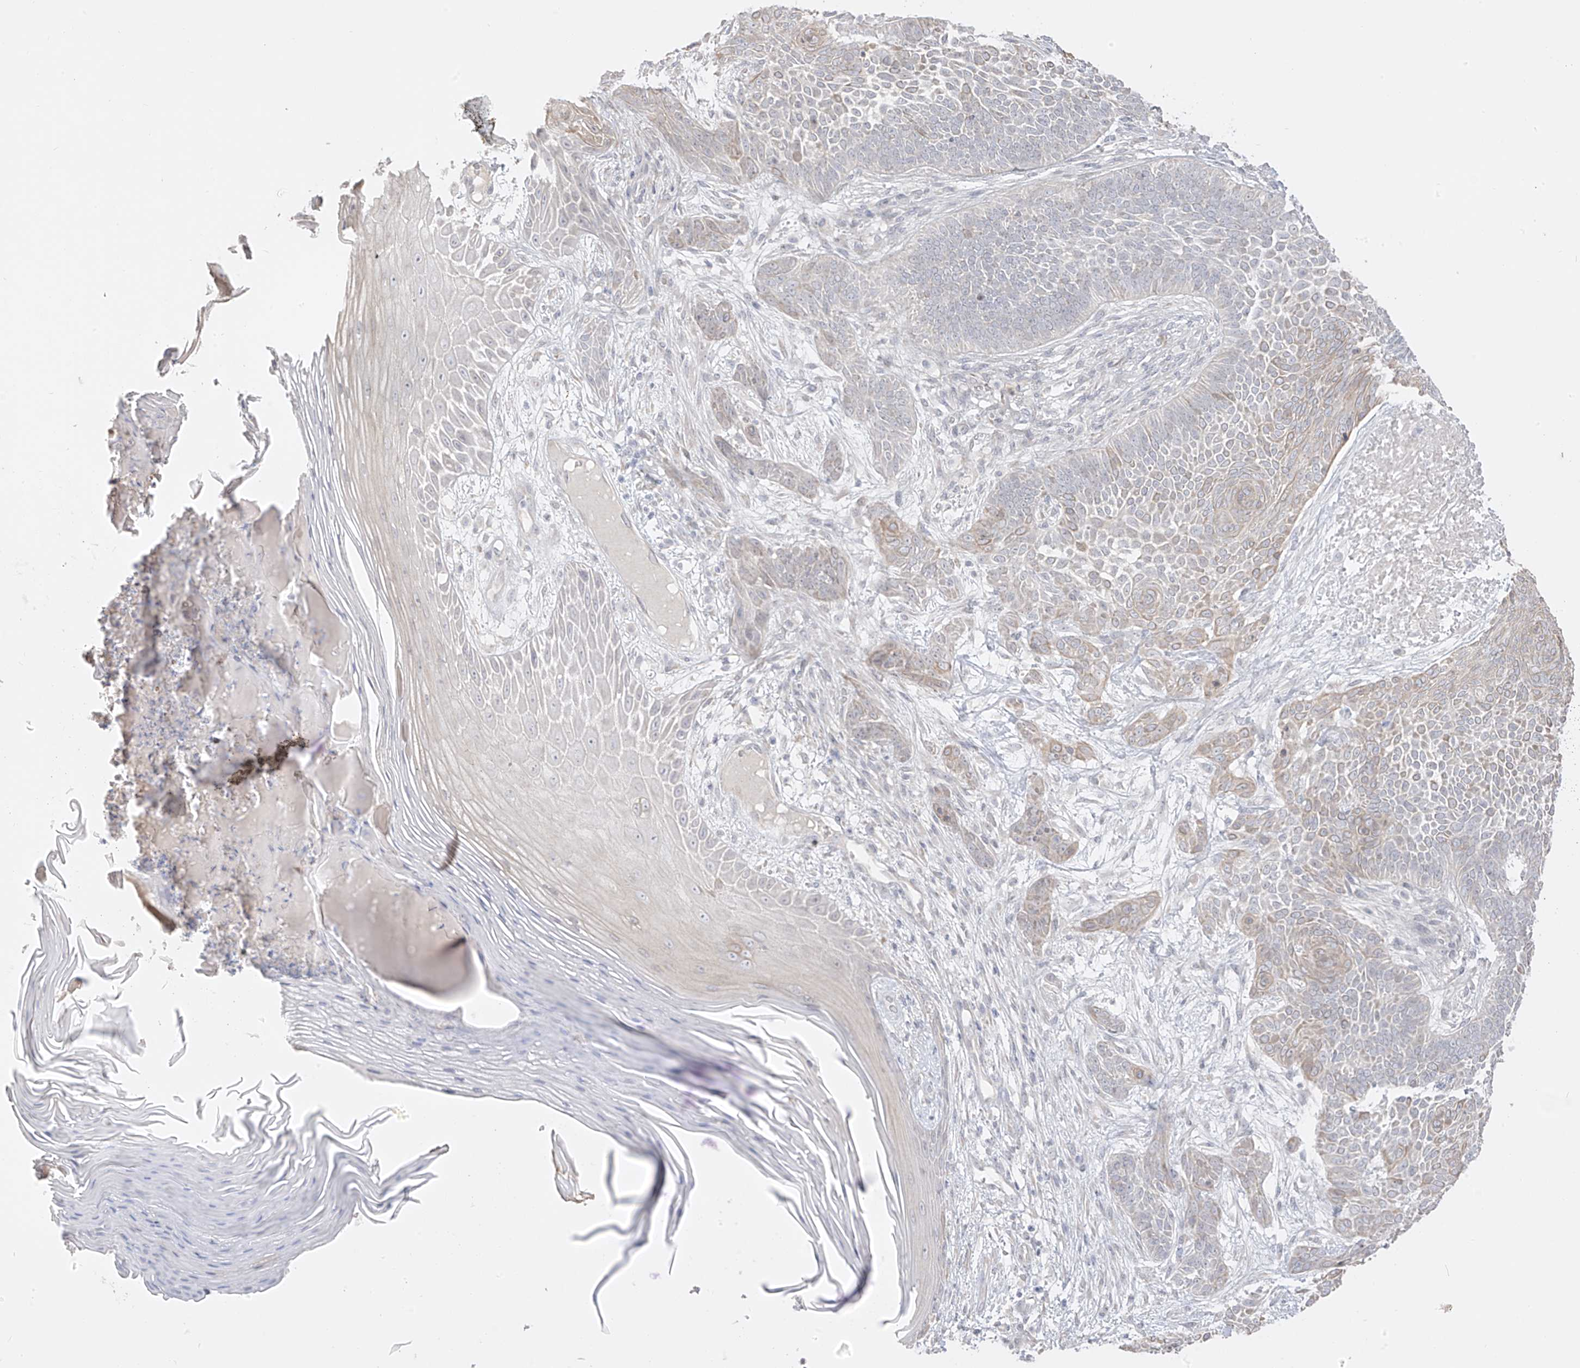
{"staining": {"intensity": "weak", "quantity": "<25%", "location": "cytoplasmic/membranous"}, "tissue": "skin cancer", "cell_type": "Tumor cells", "image_type": "cancer", "snomed": [{"axis": "morphology", "description": "Basal cell carcinoma"}, {"axis": "topography", "description": "Skin"}], "caption": "The histopathology image exhibits no staining of tumor cells in skin cancer (basal cell carcinoma). (Brightfield microscopy of DAB (3,3'-diaminobenzidine) immunohistochemistry at high magnification).", "gene": "DCDC2", "patient": {"sex": "male", "age": 85}}